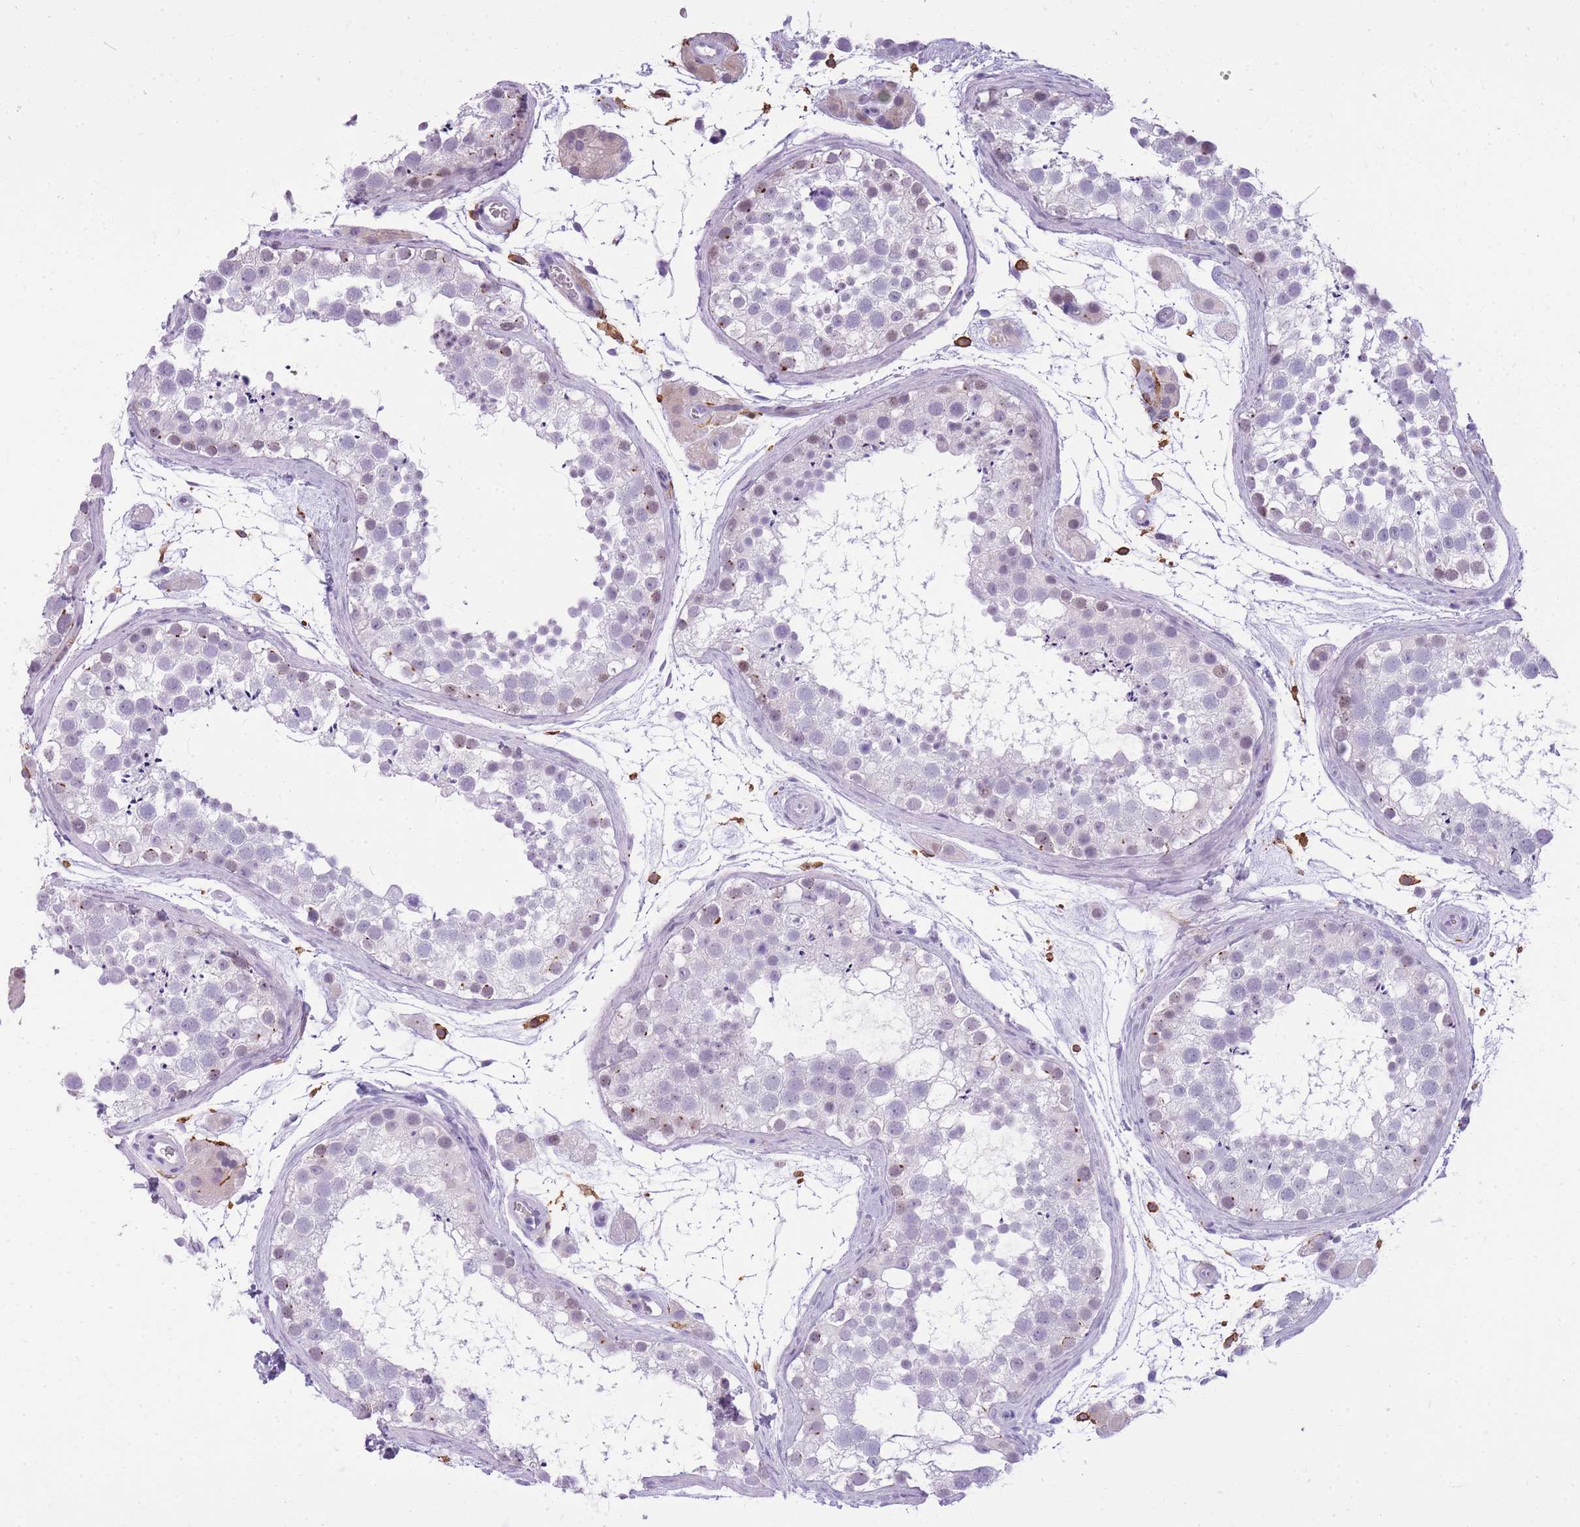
{"staining": {"intensity": "moderate", "quantity": "<25%", "location": "cytoplasmic/membranous"}, "tissue": "testis", "cell_type": "Cells in seminiferous ducts", "image_type": "normal", "snomed": [{"axis": "morphology", "description": "Normal tissue, NOS"}, {"axis": "topography", "description": "Testis"}], "caption": "Immunohistochemistry (DAB (3,3'-diaminobenzidine)) staining of normal testis exhibits moderate cytoplasmic/membranous protein staining in about <25% of cells in seminiferous ducts.", "gene": "RADX", "patient": {"sex": "male", "age": 41}}